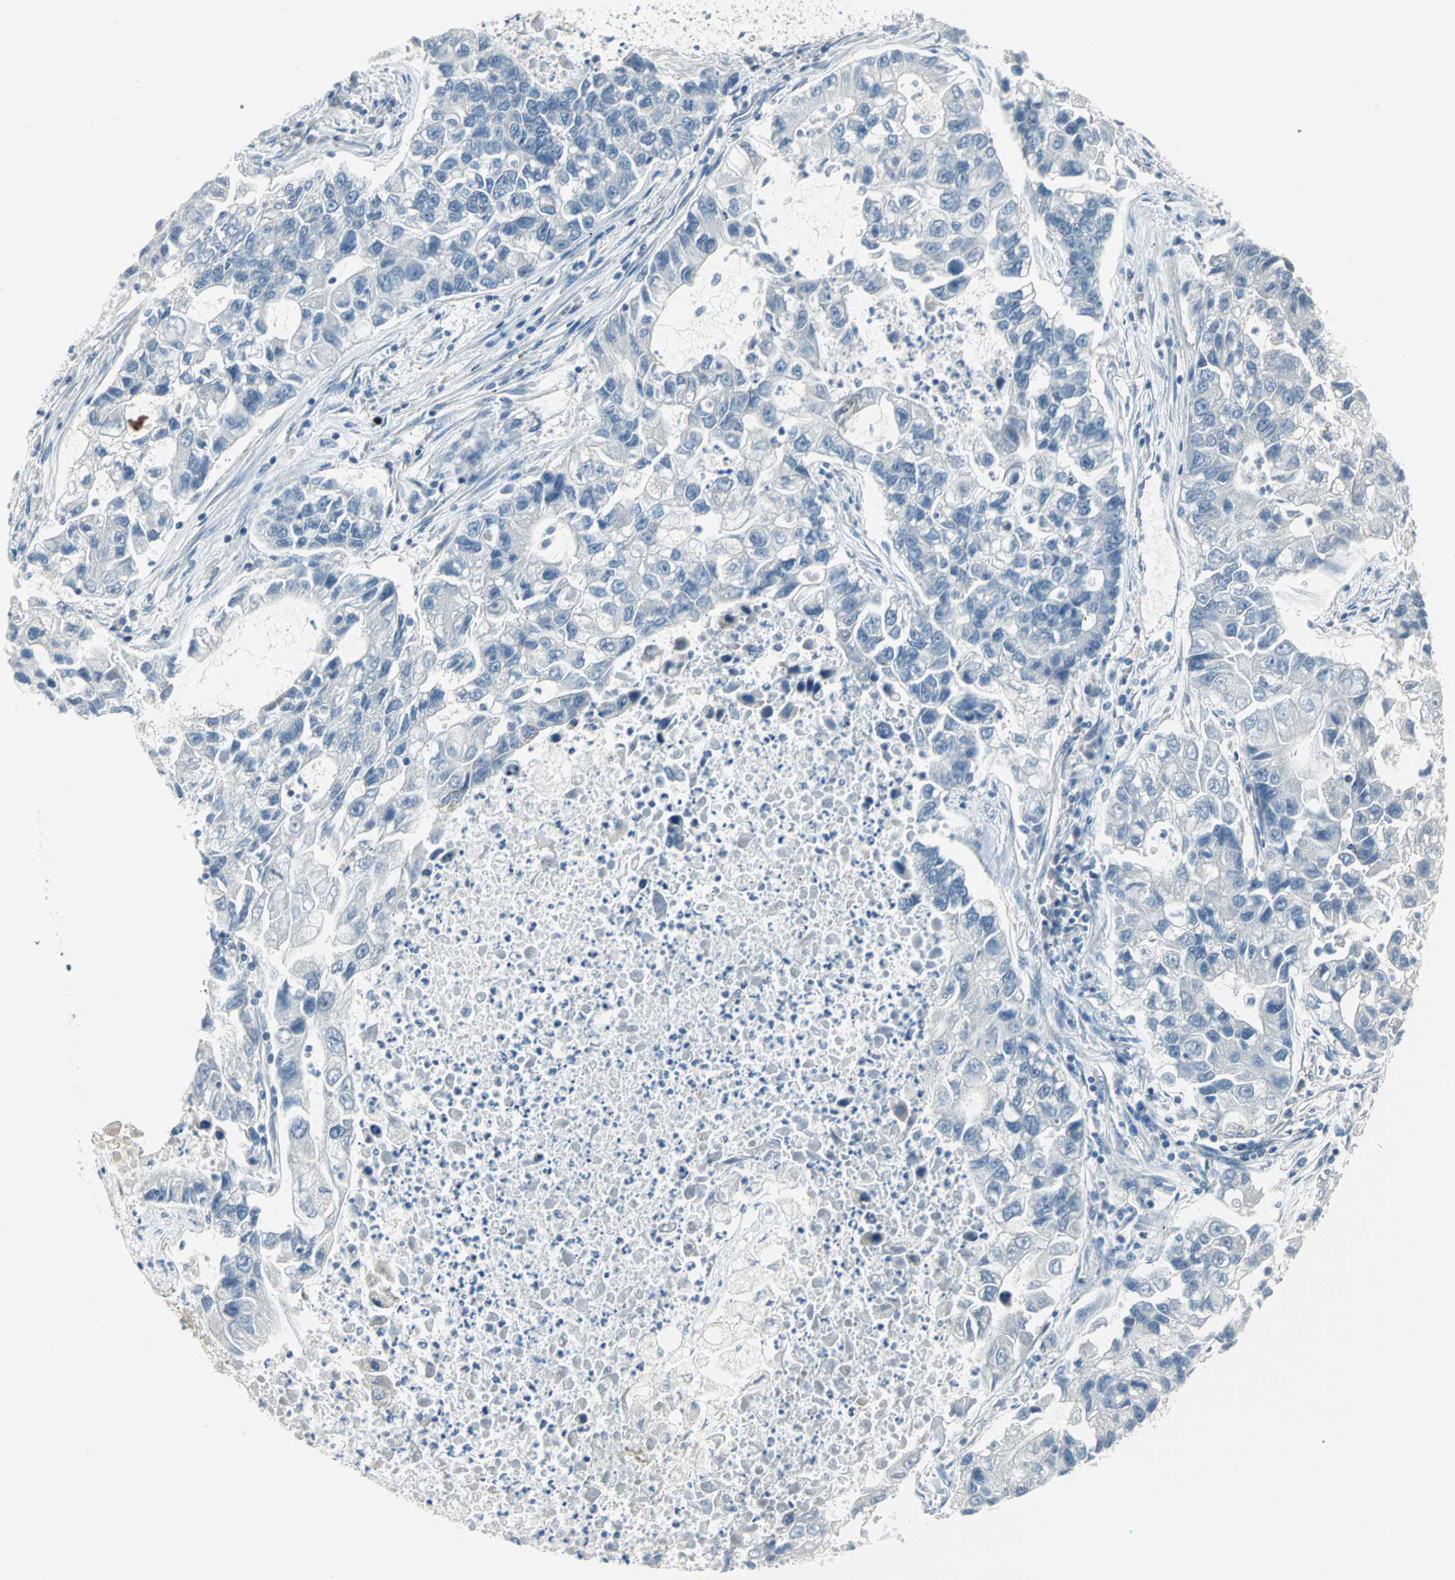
{"staining": {"intensity": "negative", "quantity": "none", "location": "none"}, "tissue": "lung cancer", "cell_type": "Tumor cells", "image_type": "cancer", "snomed": [{"axis": "morphology", "description": "Adenocarcinoma, NOS"}, {"axis": "topography", "description": "Lung"}], "caption": "This is an IHC image of human lung cancer (adenocarcinoma). There is no expression in tumor cells.", "gene": "ALOX15", "patient": {"sex": "female", "age": 51}}